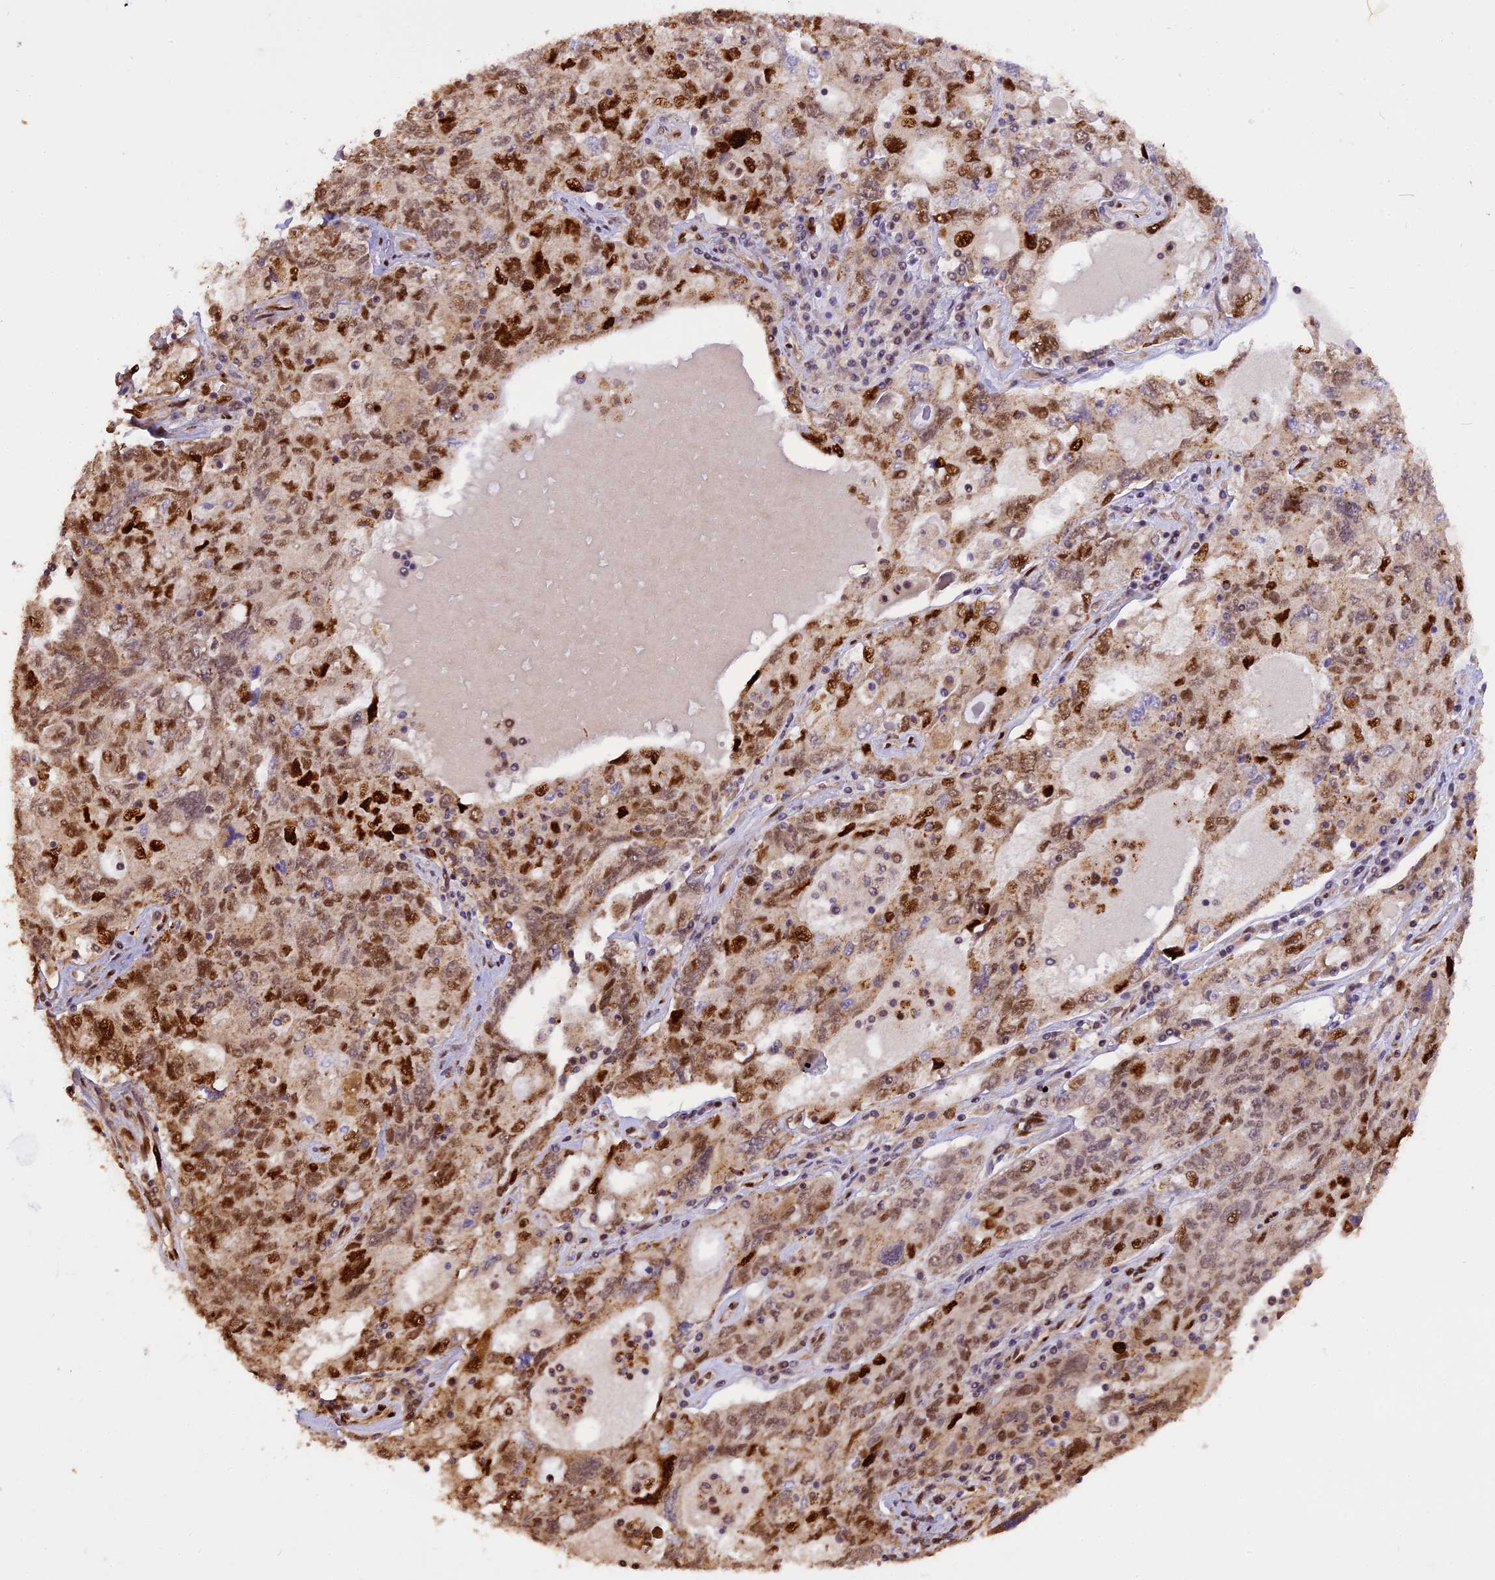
{"staining": {"intensity": "moderate", "quantity": ">75%", "location": "nuclear"}, "tissue": "ovarian cancer", "cell_type": "Tumor cells", "image_type": "cancer", "snomed": [{"axis": "morphology", "description": "Carcinoma, endometroid"}, {"axis": "topography", "description": "Ovary"}], "caption": "An image of endometroid carcinoma (ovarian) stained for a protein reveals moderate nuclear brown staining in tumor cells.", "gene": "MICALL1", "patient": {"sex": "female", "age": 62}}